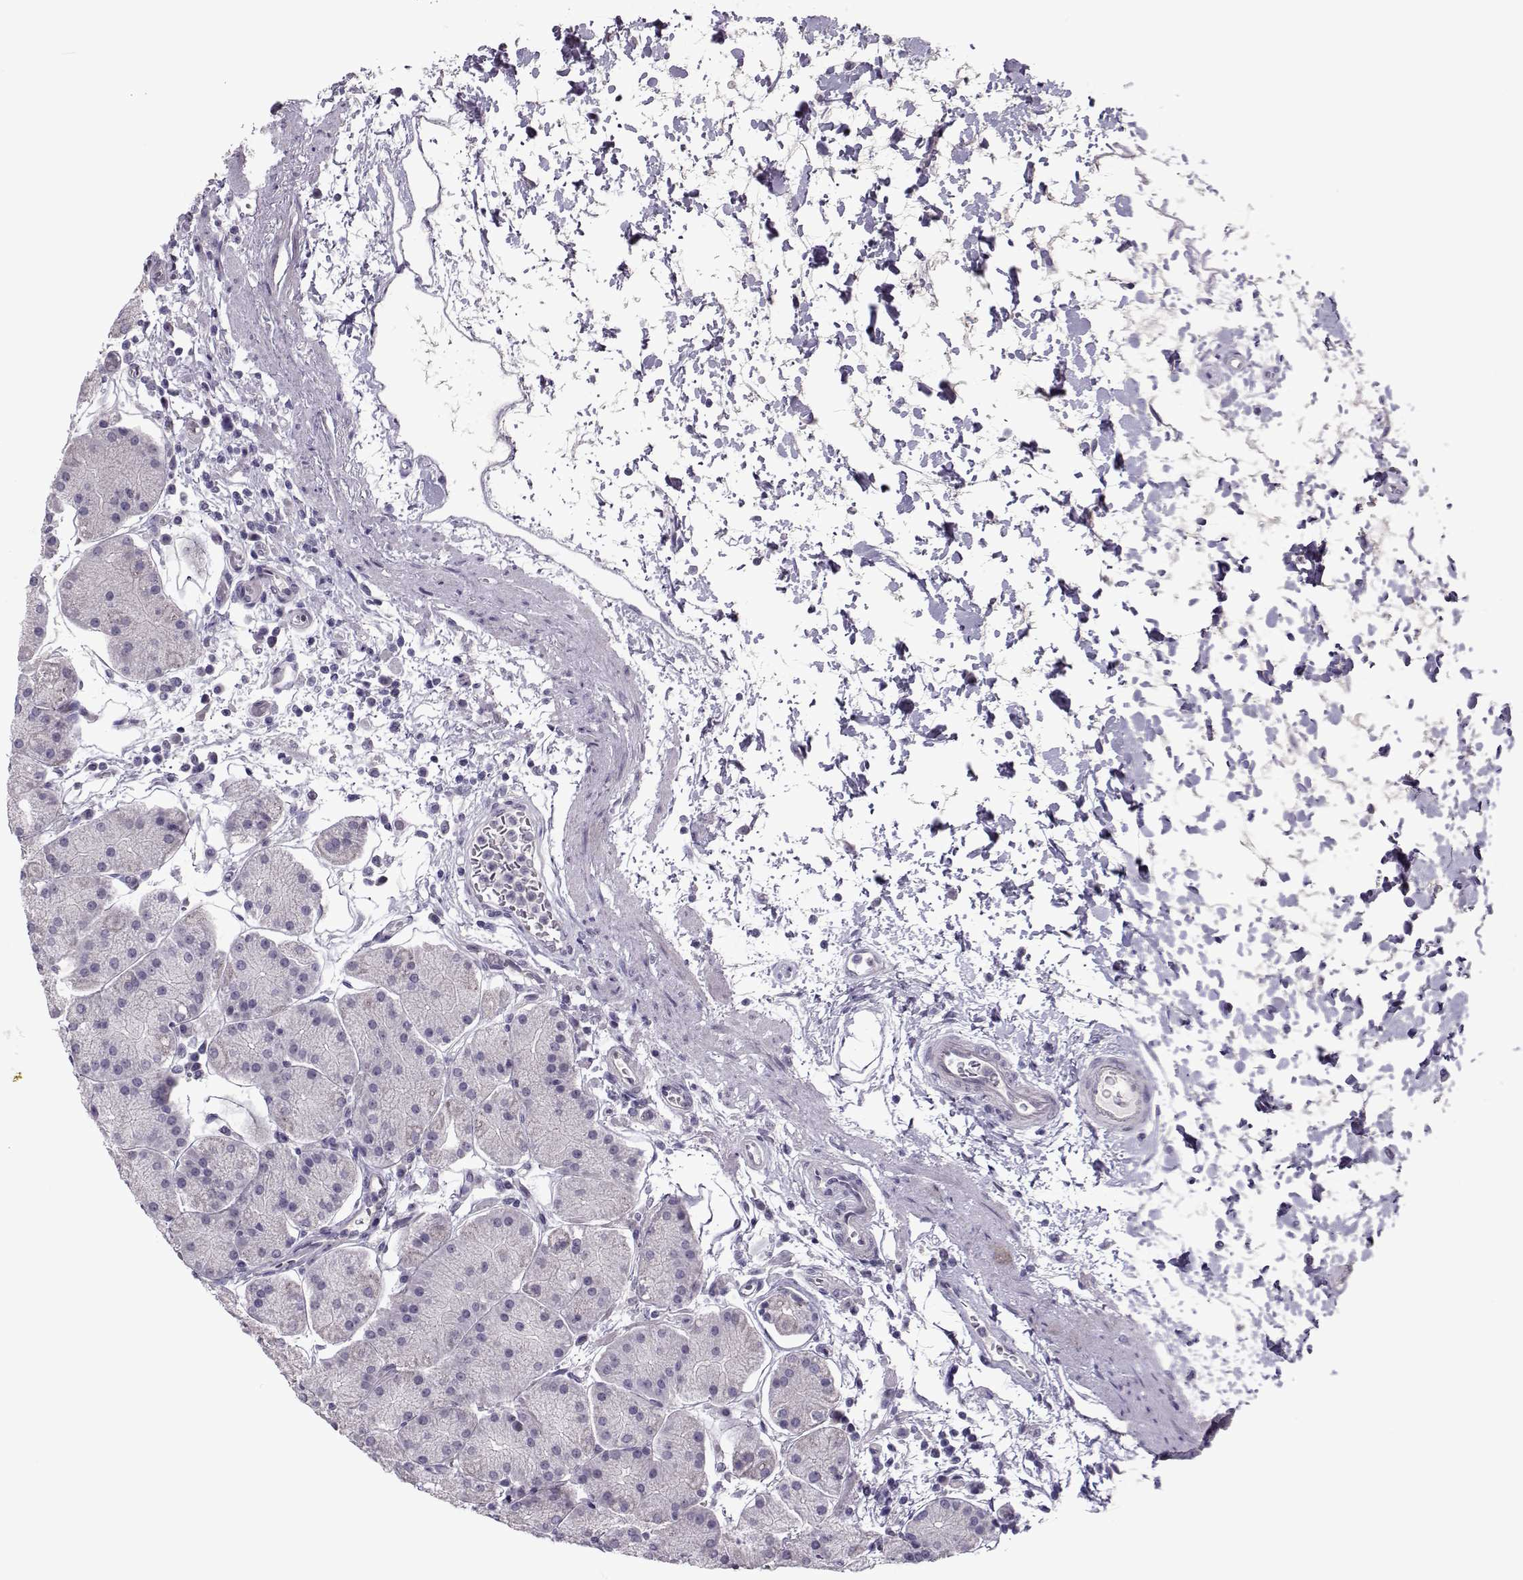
{"staining": {"intensity": "negative", "quantity": "none", "location": "none"}, "tissue": "stomach", "cell_type": "Glandular cells", "image_type": "normal", "snomed": [{"axis": "morphology", "description": "Normal tissue, NOS"}, {"axis": "topography", "description": "Stomach"}], "caption": "The IHC micrograph has no significant positivity in glandular cells of stomach.", "gene": "ASRGL1", "patient": {"sex": "male", "age": 54}}